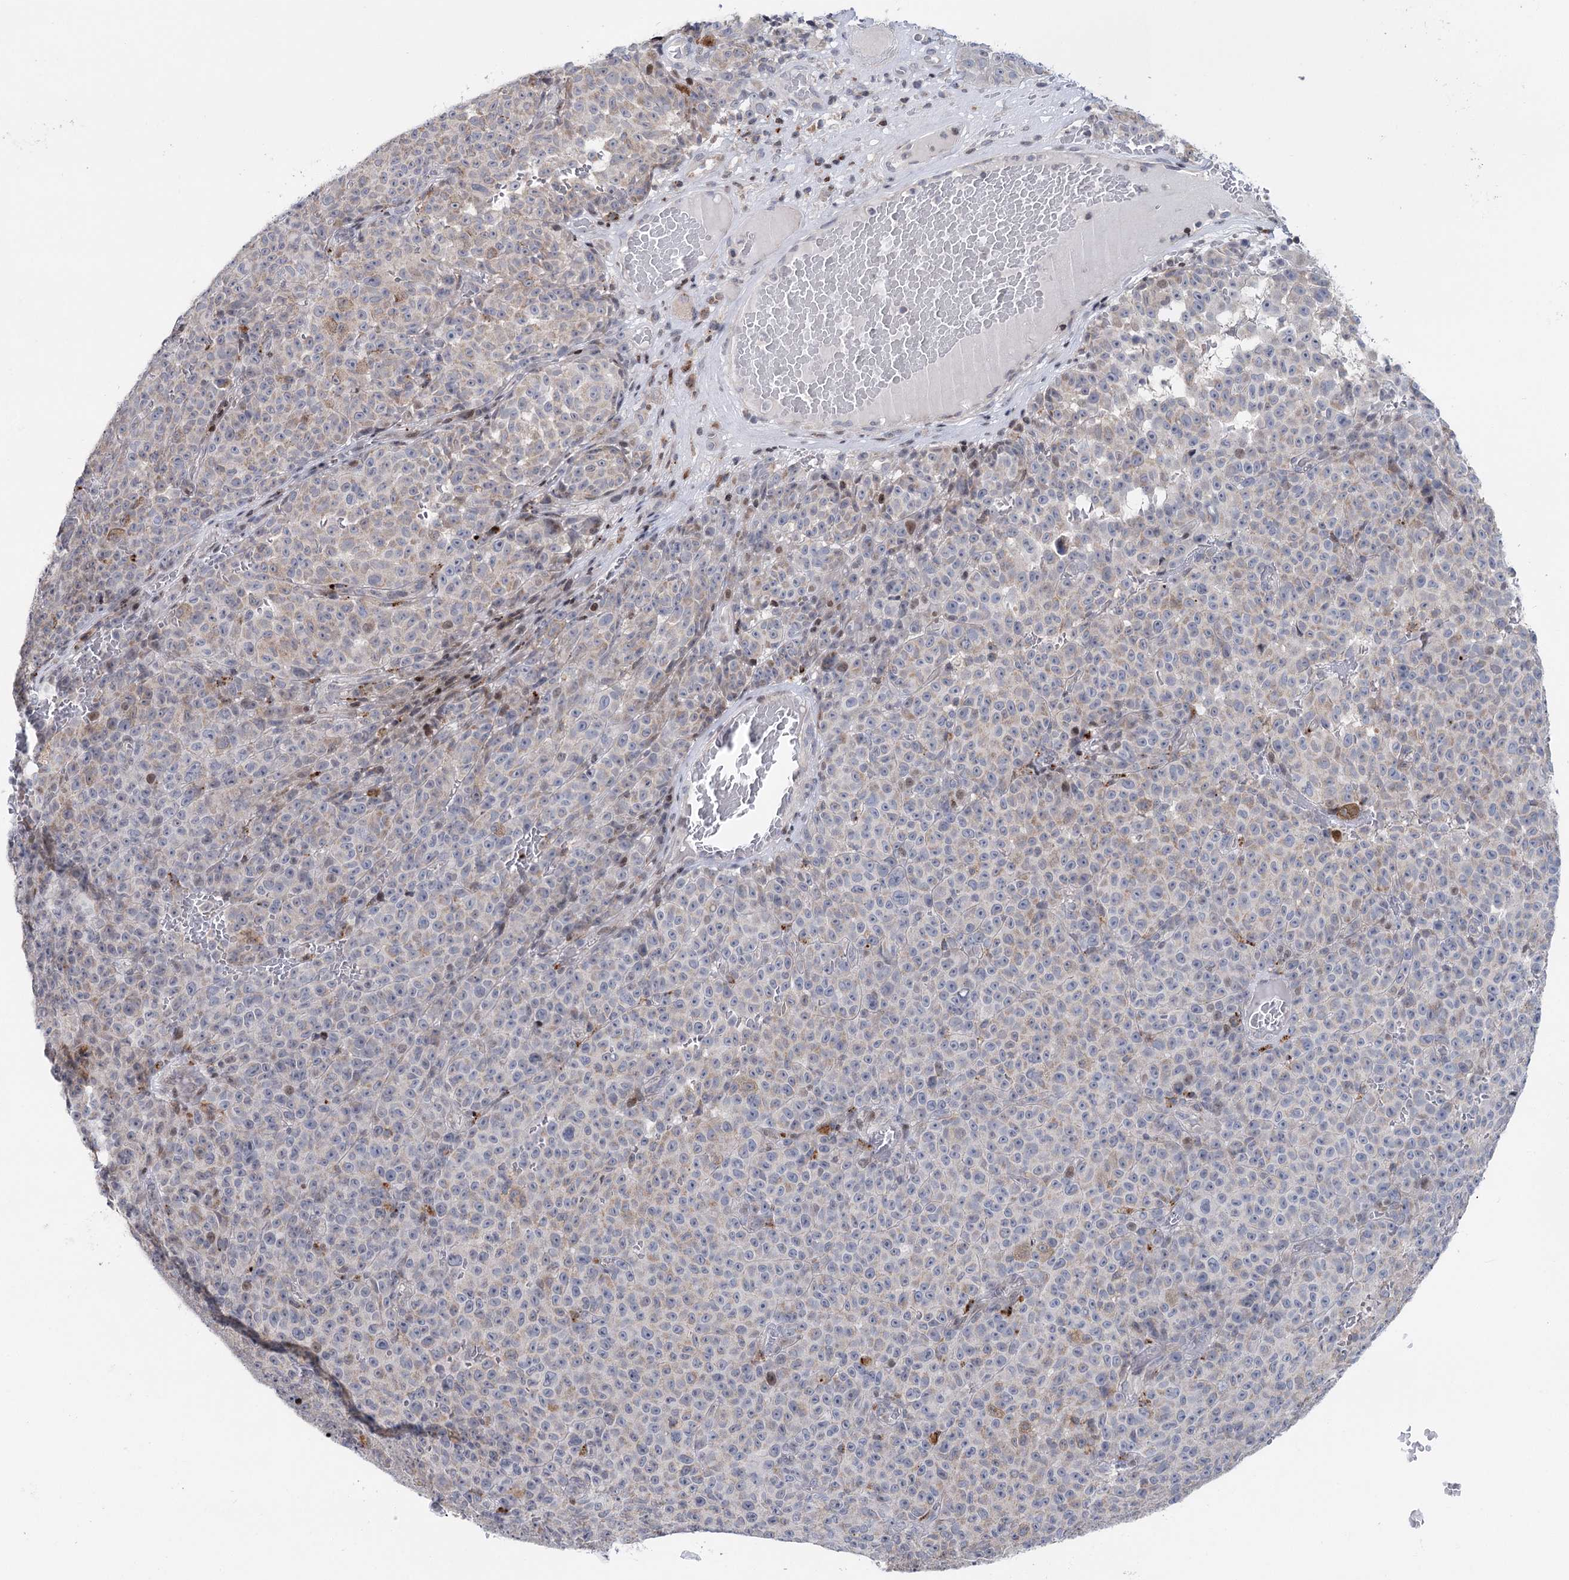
{"staining": {"intensity": "negative", "quantity": "none", "location": "none"}, "tissue": "melanoma", "cell_type": "Tumor cells", "image_type": "cancer", "snomed": [{"axis": "morphology", "description": "Malignant melanoma, NOS"}, {"axis": "topography", "description": "Skin"}], "caption": "Immunohistochemistry (IHC) photomicrograph of neoplastic tissue: malignant melanoma stained with DAB (3,3'-diaminobenzidine) exhibits no significant protein expression in tumor cells.", "gene": "PTGR1", "patient": {"sex": "female", "age": 82}}